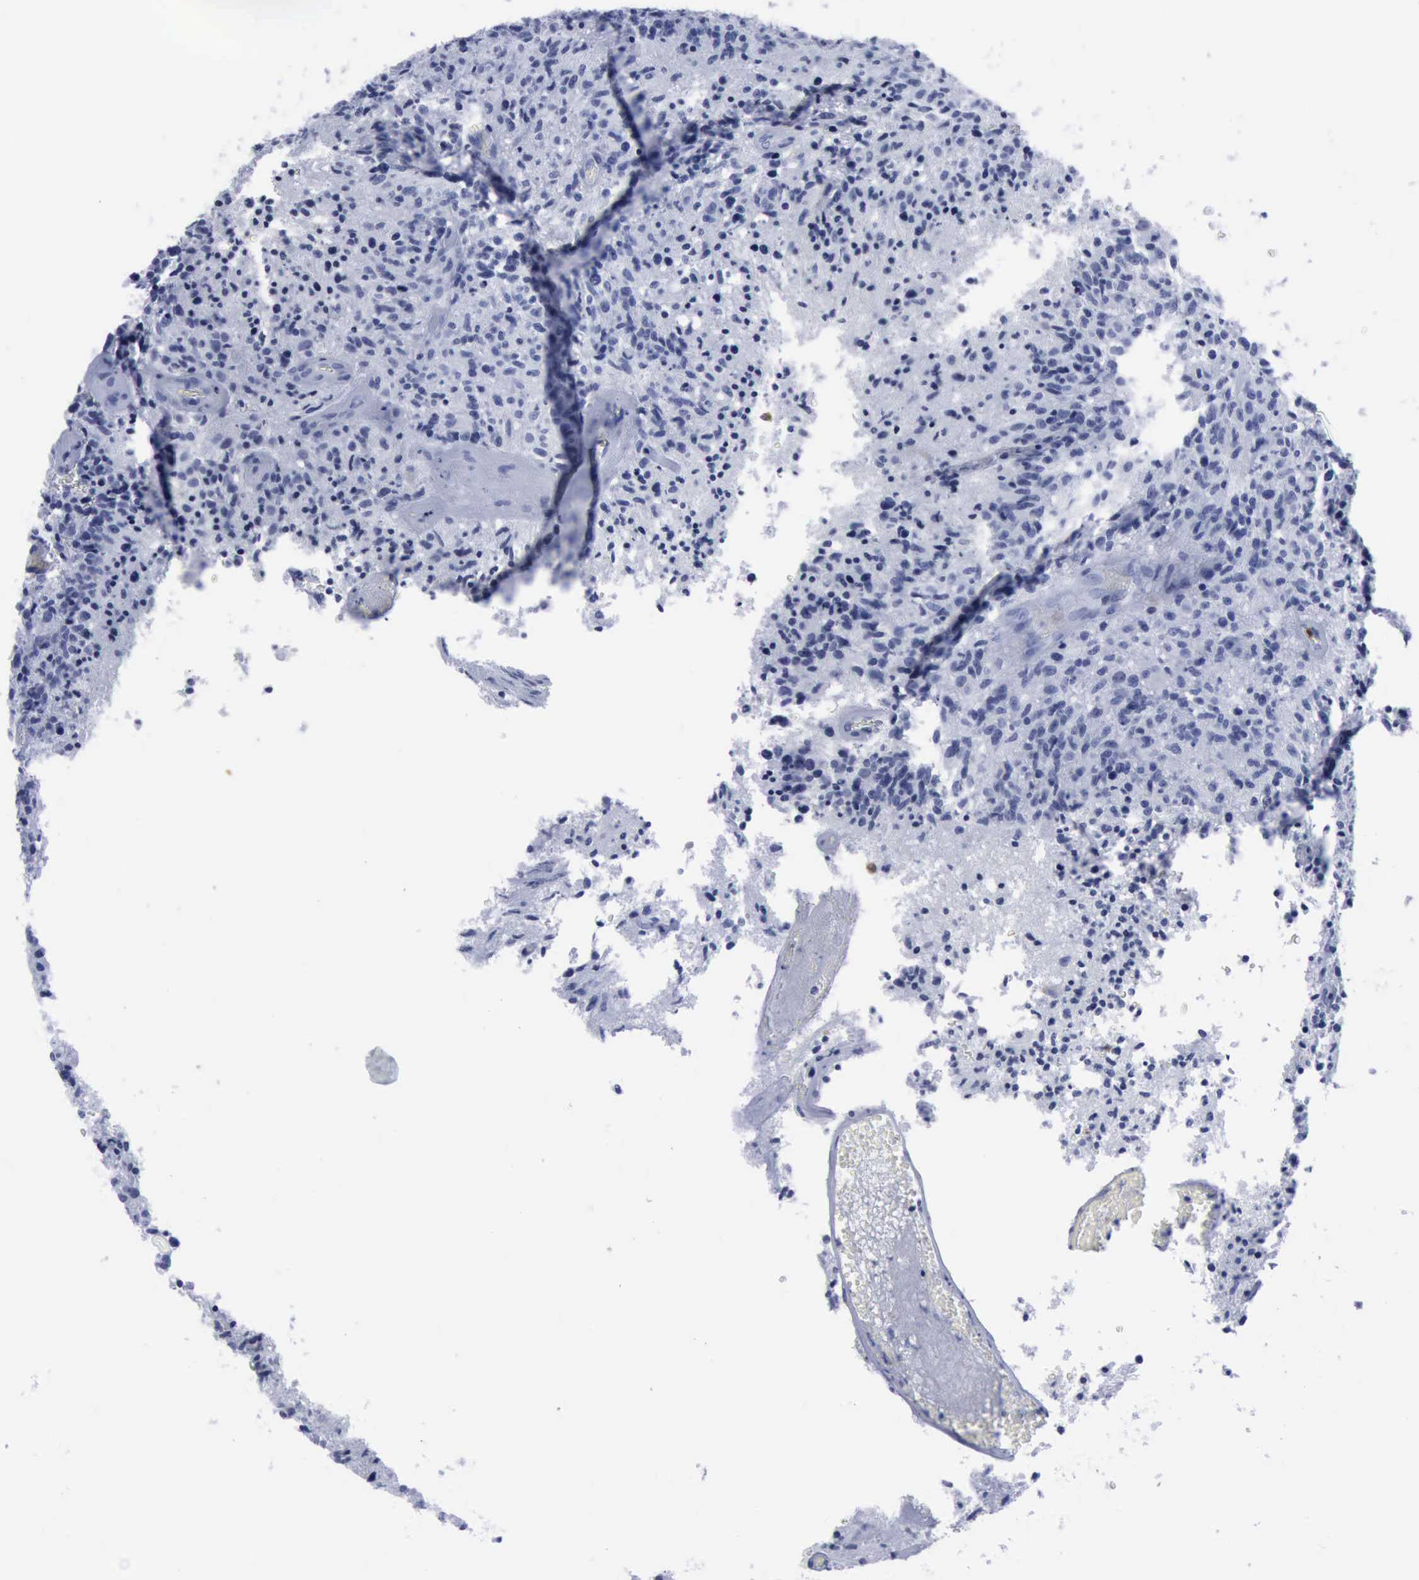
{"staining": {"intensity": "negative", "quantity": "none", "location": "none"}, "tissue": "glioma", "cell_type": "Tumor cells", "image_type": "cancer", "snomed": [{"axis": "morphology", "description": "Glioma, malignant, High grade"}, {"axis": "topography", "description": "Brain"}], "caption": "This is a micrograph of immunohistochemistry staining of malignant glioma (high-grade), which shows no staining in tumor cells.", "gene": "CSTA", "patient": {"sex": "male", "age": 36}}